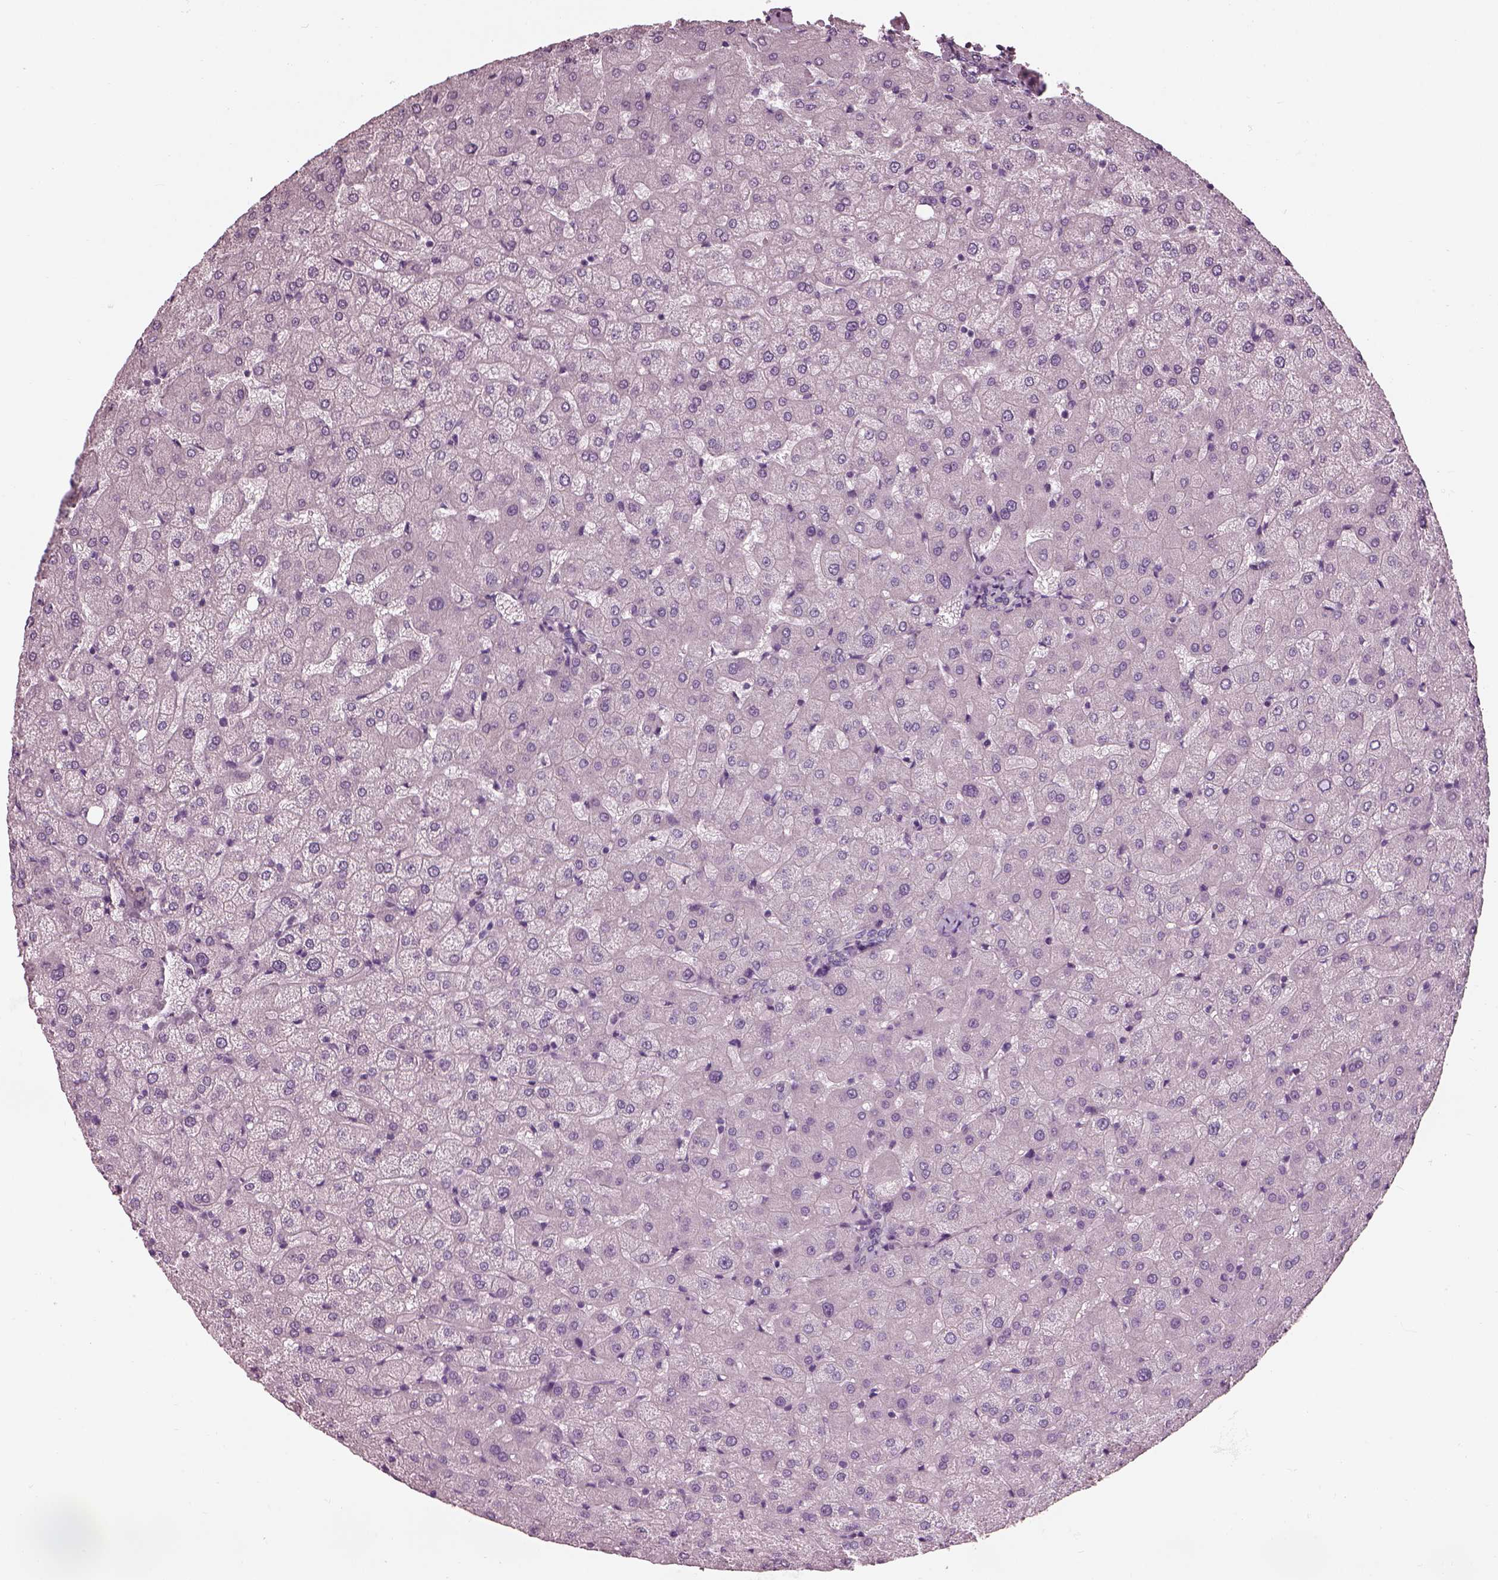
{"staining": {"intensity": "negative", "quantity": "none", "location": "none"}, "tissue": "liver", "cell_type": "Cholangiocytes", "image_type": "normal", "snomed": [{"axis": "morphology", "description": "Normal tissue, NOS"}, {"axis": "topography", "description": "Liver"}], "caption": "Human liver stained for a protein using IHC demonstrates no positivity in cholangiocytes.", "gene": "BFSP1", "patient": {"sex": "female", "age": 50}}